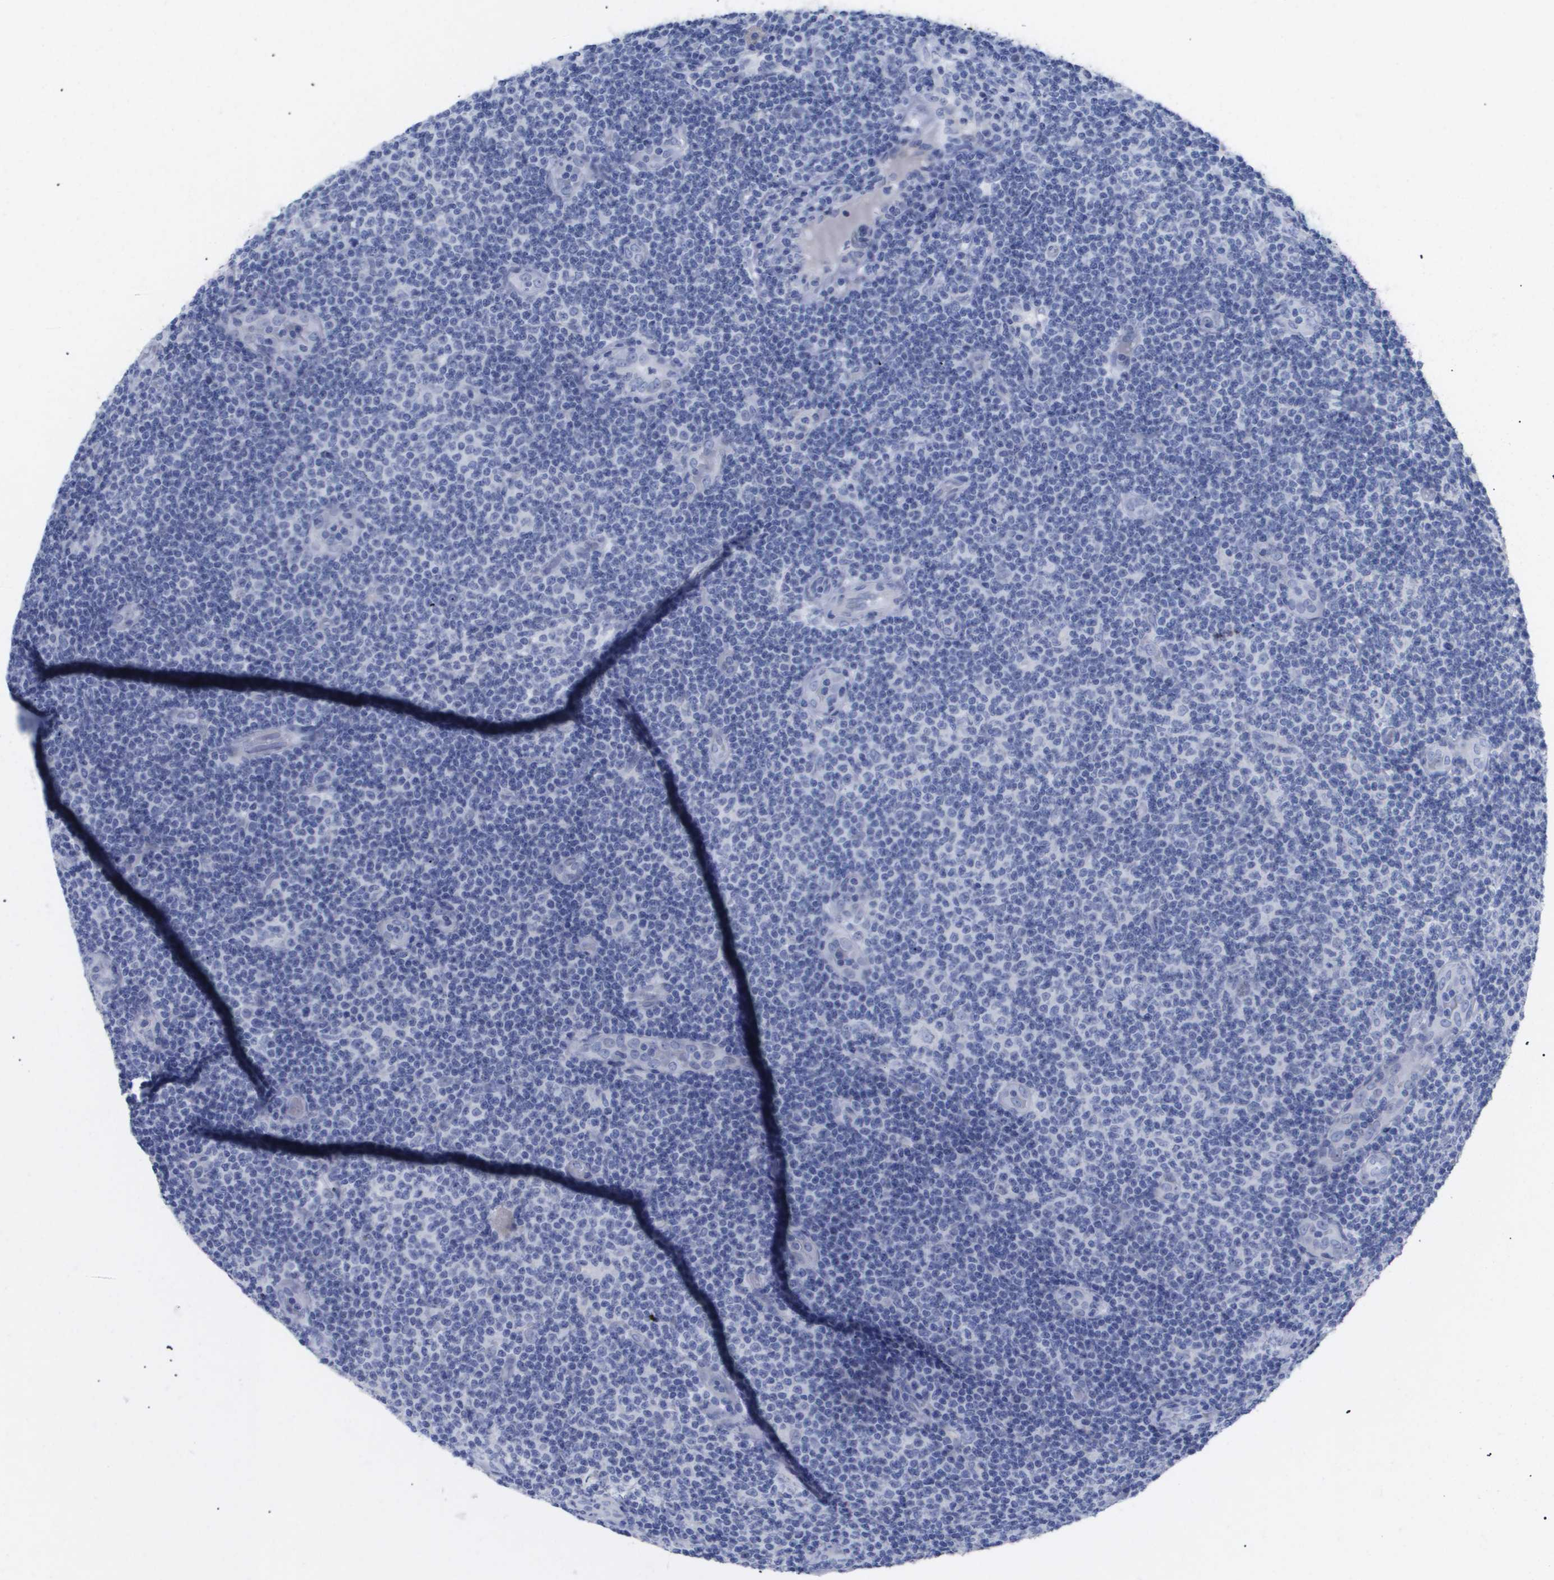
{"staining": {"intensity": "negative", "quantity": "none", "location": "none"}, "tissue": "lymphoma", "cell_type": "Tumor cells", "image_type": "cancer", "snomed": [{"axis": "morphology", "description": "Malignant lymphoma, non-Hodgkin's type, Low grade"}, {"axis": "topography", "description": "Lymph node"}], "caption": "Image shows no significant protein expression in tumor cells of malignant lymphoma, non-Hodgkin's type (low-grade).", "gene": "CAV3", "patient": {"sex": "male", "age": 83}}